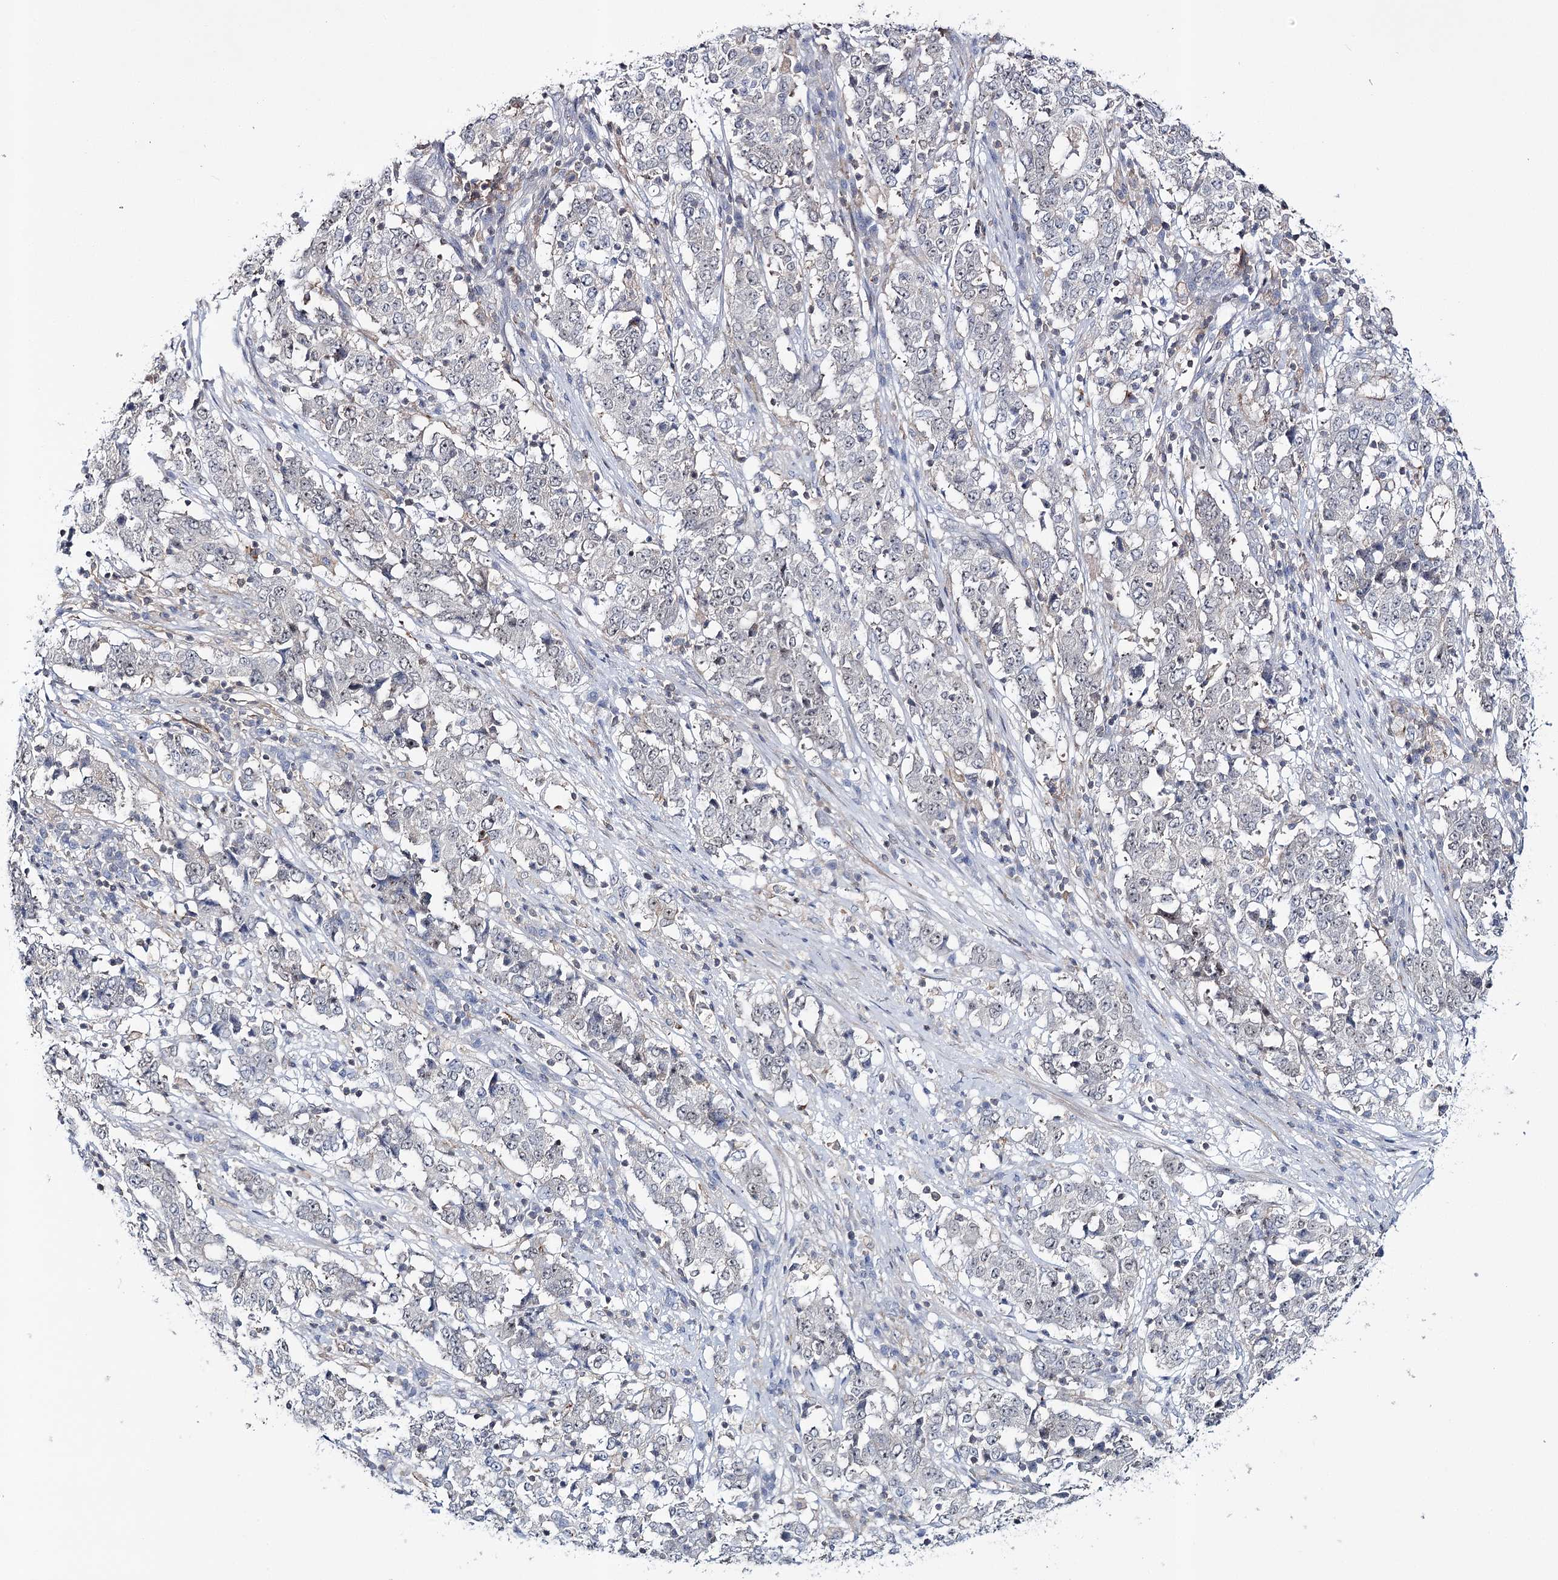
{"staining": {"intensity": "negative", "quantity": "none", "location": "none"}, "tissue": "stomach cancer", "cell_type": "Tumor cells", "image_type": "cancer", "snomed": [{"axis": "morphology", "description": "Adenocarcinoma, NOS"}, {"axis": "topography", "description": "Stomach"}], "caption": "IHC micrograph of neoplastic tissue: adenocarcinoma (stomach) stained with DAB (3,3'-diaminobenzidine) demonstrates no significant protein staining in tumor cells.", "gene": "ZC3H8", "patient": {"sex": "male", "age": 59}}